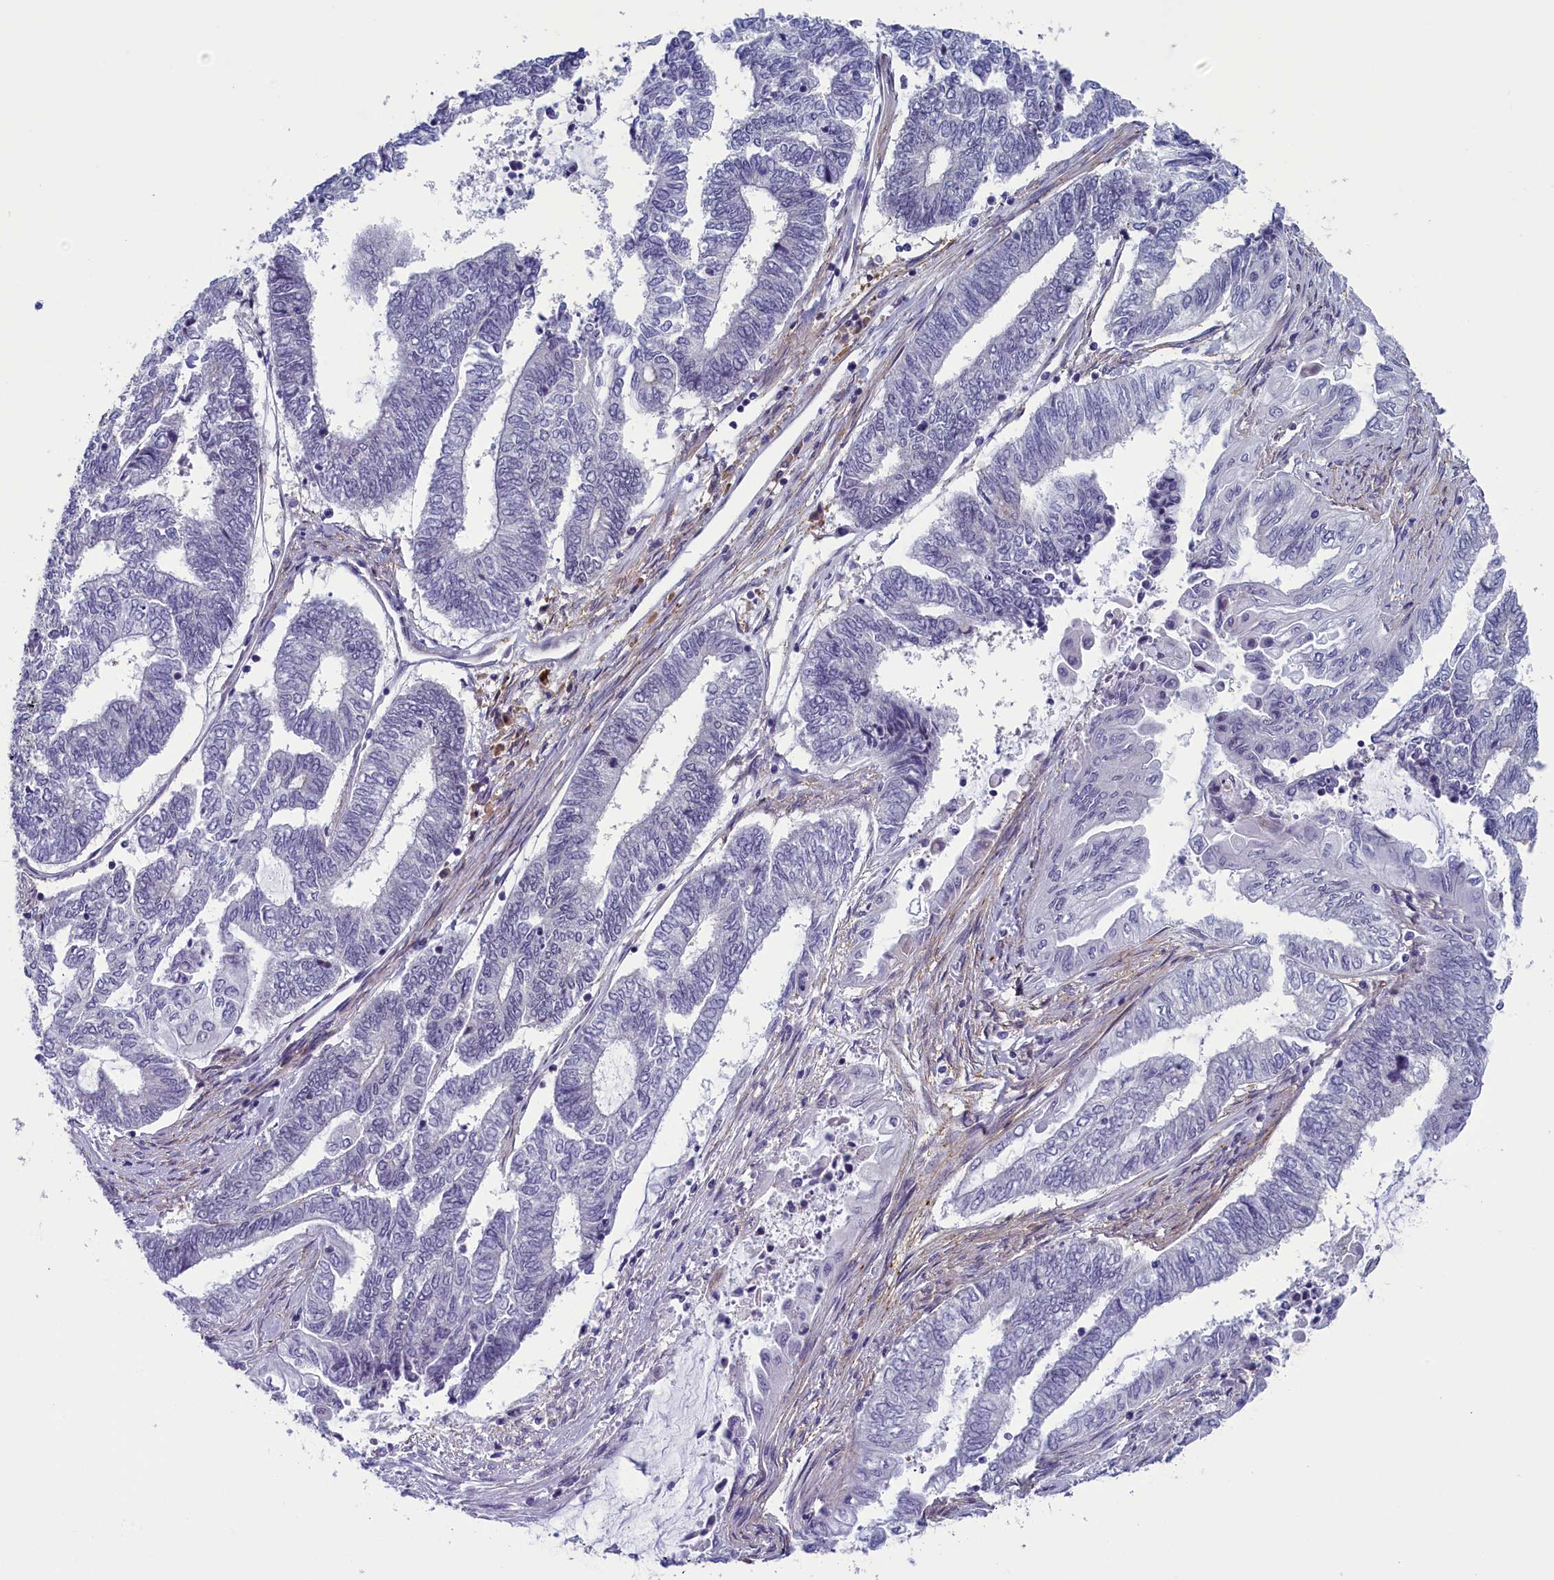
{"staining": {"intensity": "negative", "quantity": "none", "location": "none"}, "tissue": "endometrial cancer", "cell_type": "Tumor cells", "image_type": "cancer", "snomed": [{"axis": "morphology", "description": "Adenocarcinoma, NOS"}, {"axis": "topography", "description": "Uterus"}, {"axis": "topography", "description": "Endometrium"}], "caption": "Image shows no protein positivity in tumor cells of adenocarcinoma (endometrial) tissue.", "gene": "CNEP1R1", "patient": {"sex": "female", "age": 70}}